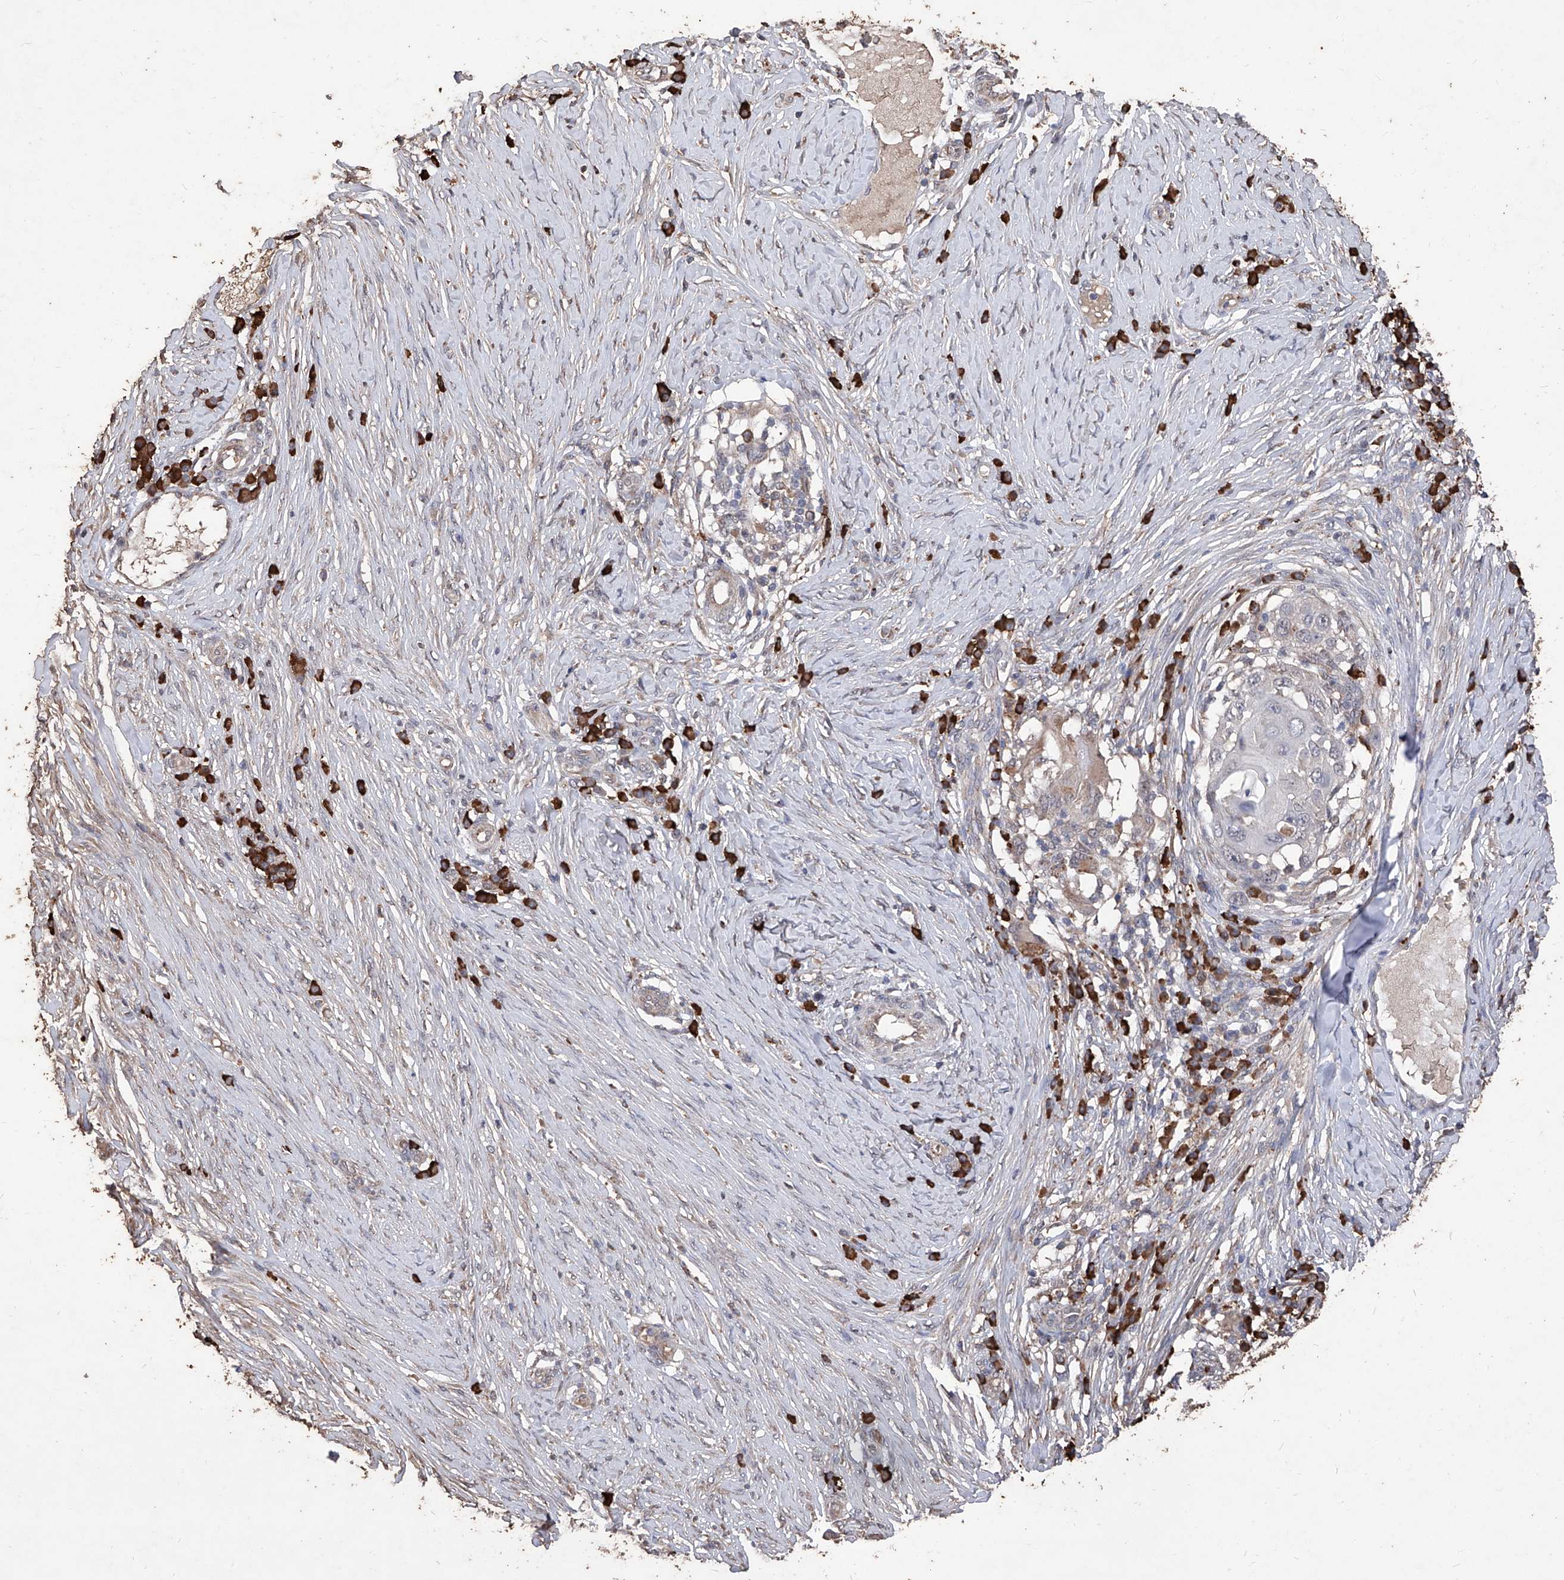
{"staining": {"intensity": "negative", "quantity": "none", "location": "none"}, "tissue": "skin cancer", "cell_type": "Tumor cells", "image_type": "cancer", "snomed": [{"axis": "morphology", "description": "Squamous cell carcinoma, NOS"}, {"axis": "topography", "description": "Skin"}], "caption": "IHC photomicrograph of neoplastic tissue: human squamous cell carcinoma (skin) stained with DAB shows no significant protein staining in tumor cells.", "gene": "EML1", "patient": {"sex": "female", "age": 44}}